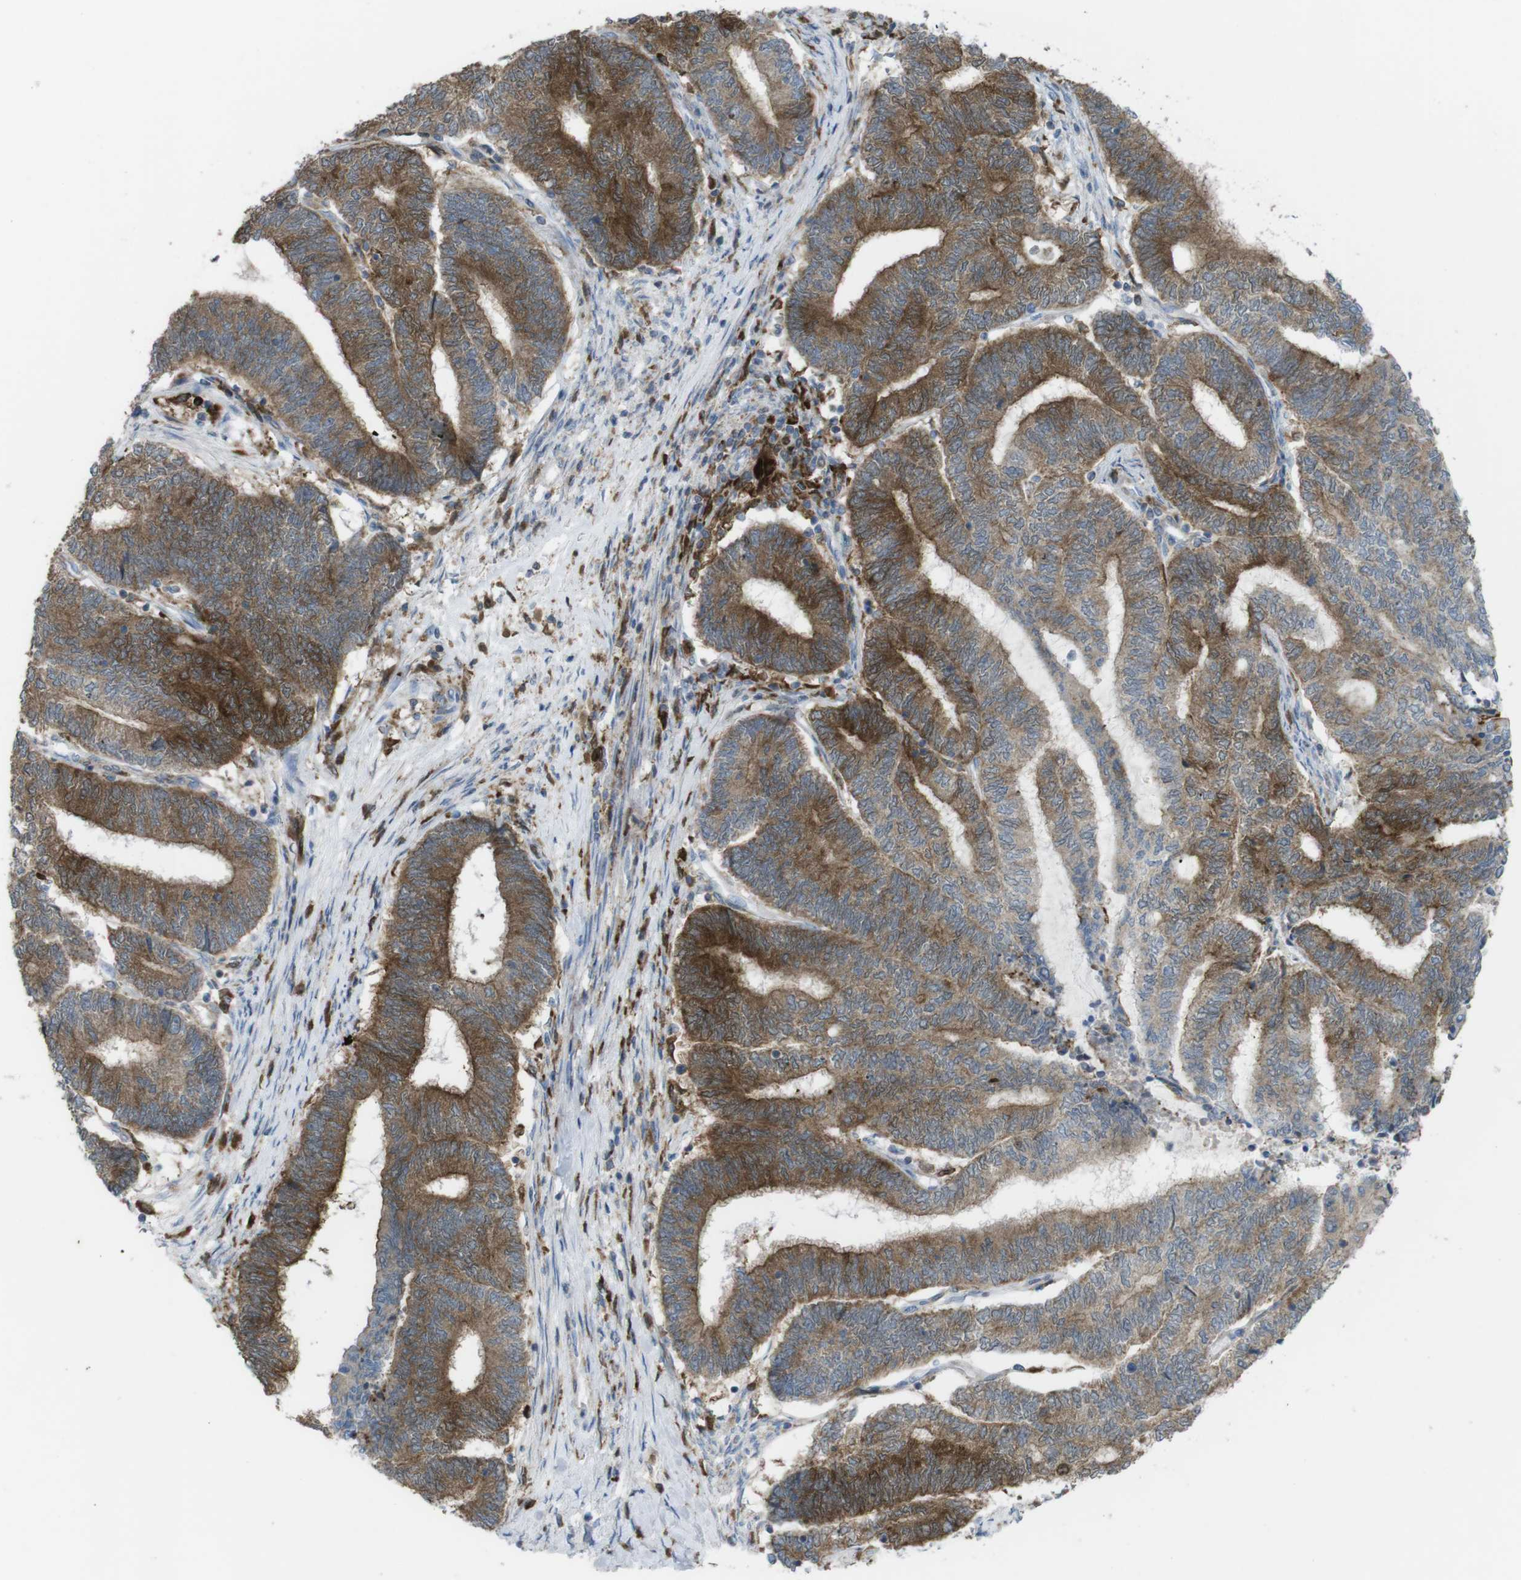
{"staining": {"intensity": "moderate", "quantity": ">75%", "location": "cytoplasmic/membranous"}, "tissue": "endometrial cancer", "cell_type": "Tumor cells", "image_type": "cancer", "snomed": [{"axis": "morphology", "description": "Adenocarcinoma, NOS"}, {"axis": "topography", "description": "Uterus"}, {"axis": "topography", "description": "Endometrium"}], "caption": "Endometrial cancer tissue displays moderate cytoplasmic/membranous expression in about >75% of tumor cells, visualized by immunohistochemistry.", "gene": "PRKCD", "patient": {"sex": "female", "age": 70}}